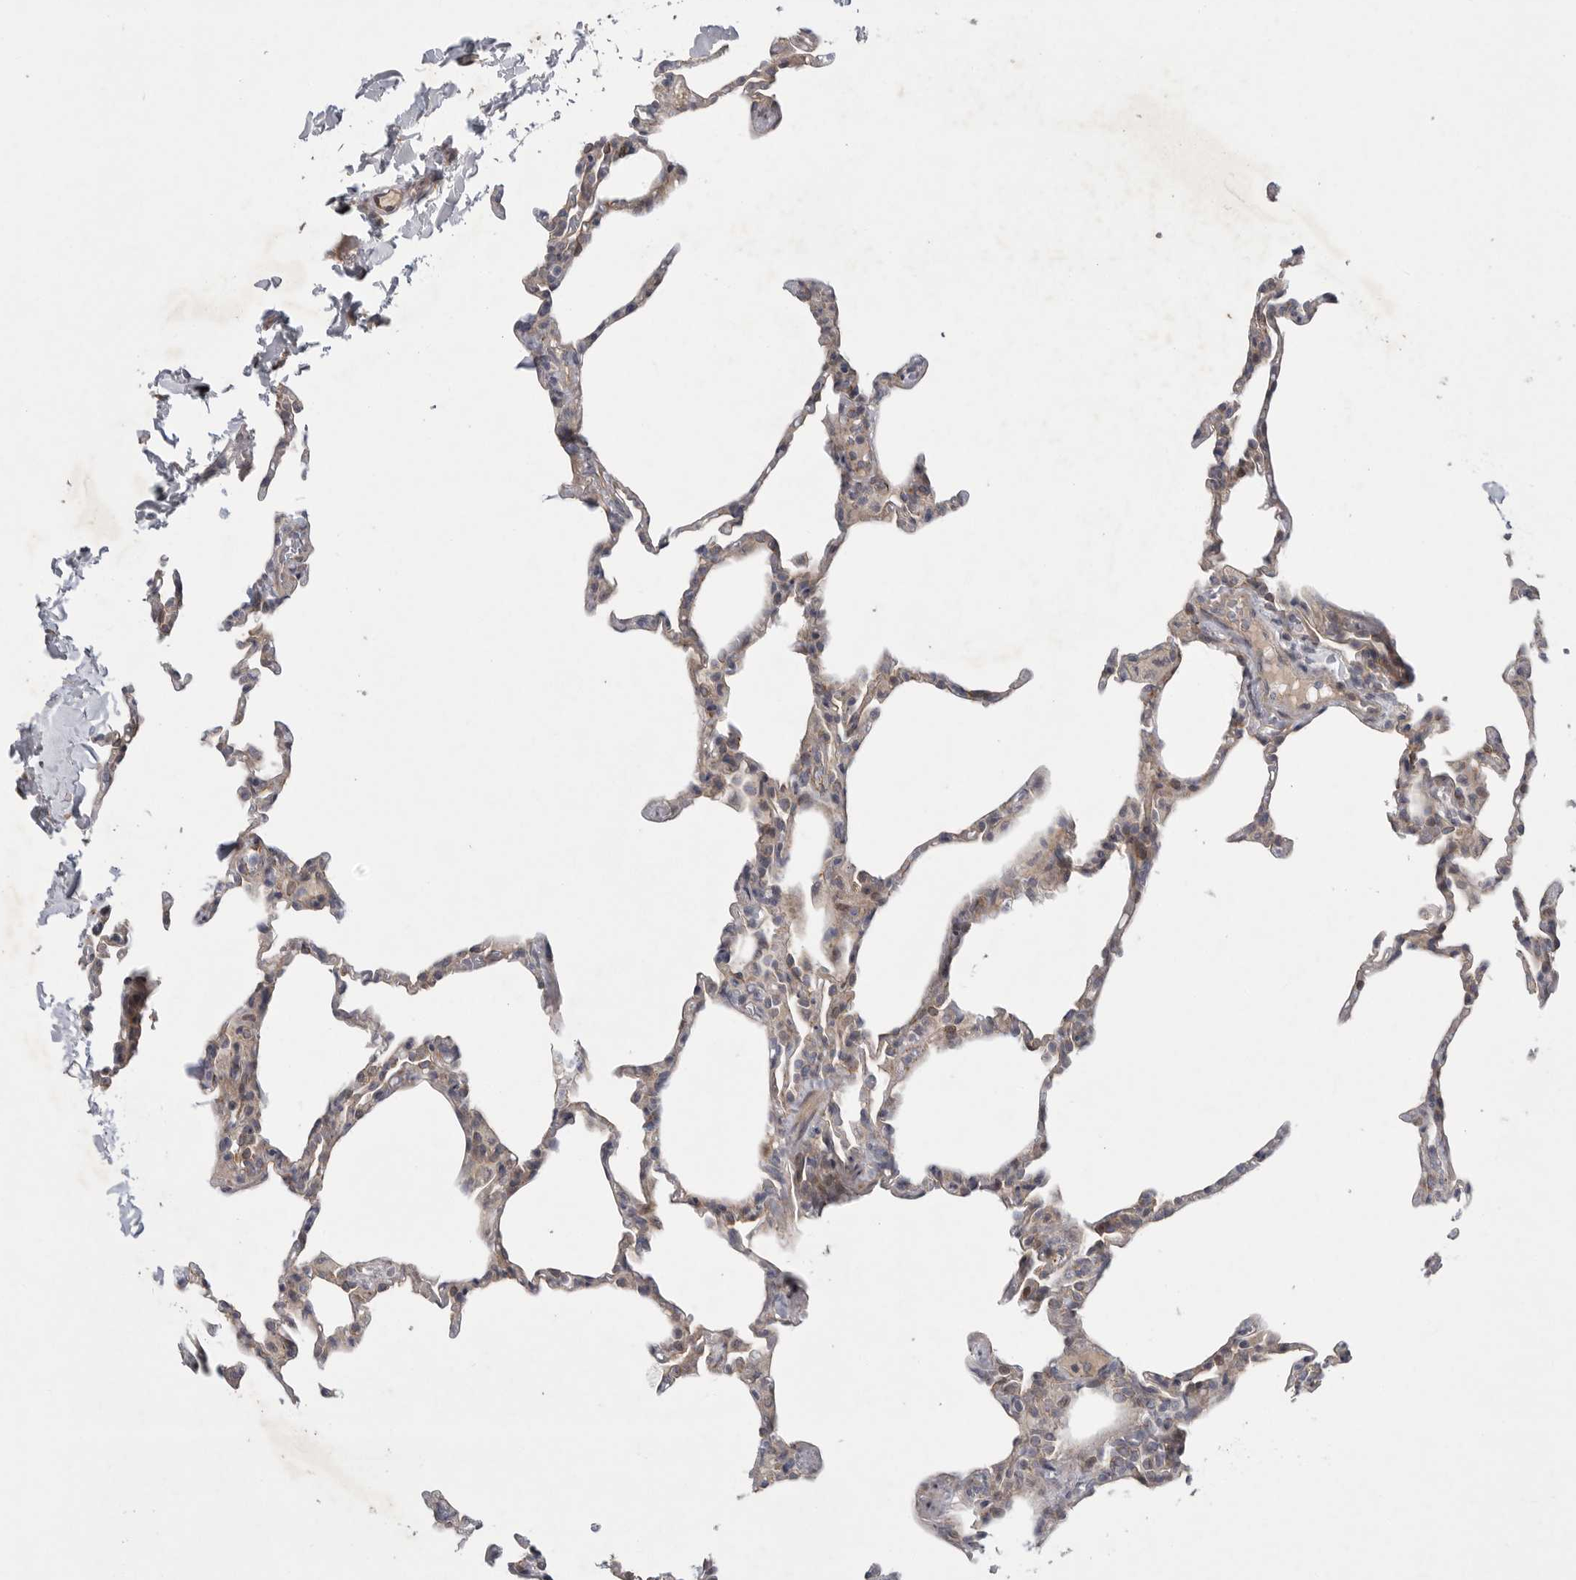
{"staining": {"intensity": "weak", "quantity": "<25%", "location": "cytoplasmic/membranous"}, "tissue": "lung", "cell_type": "Alveolar cells", "image_type": "normal", "snomed": [{"axis": "morphology", "description": "Normal tissue, NOS"}, {"axis": "topography", "description": "Lung"}], "caption": "Alveolar cells show no significant positivity in benign lung.", "gene": "FBXO43", "patient": {"sex": "male", "age": 20}}